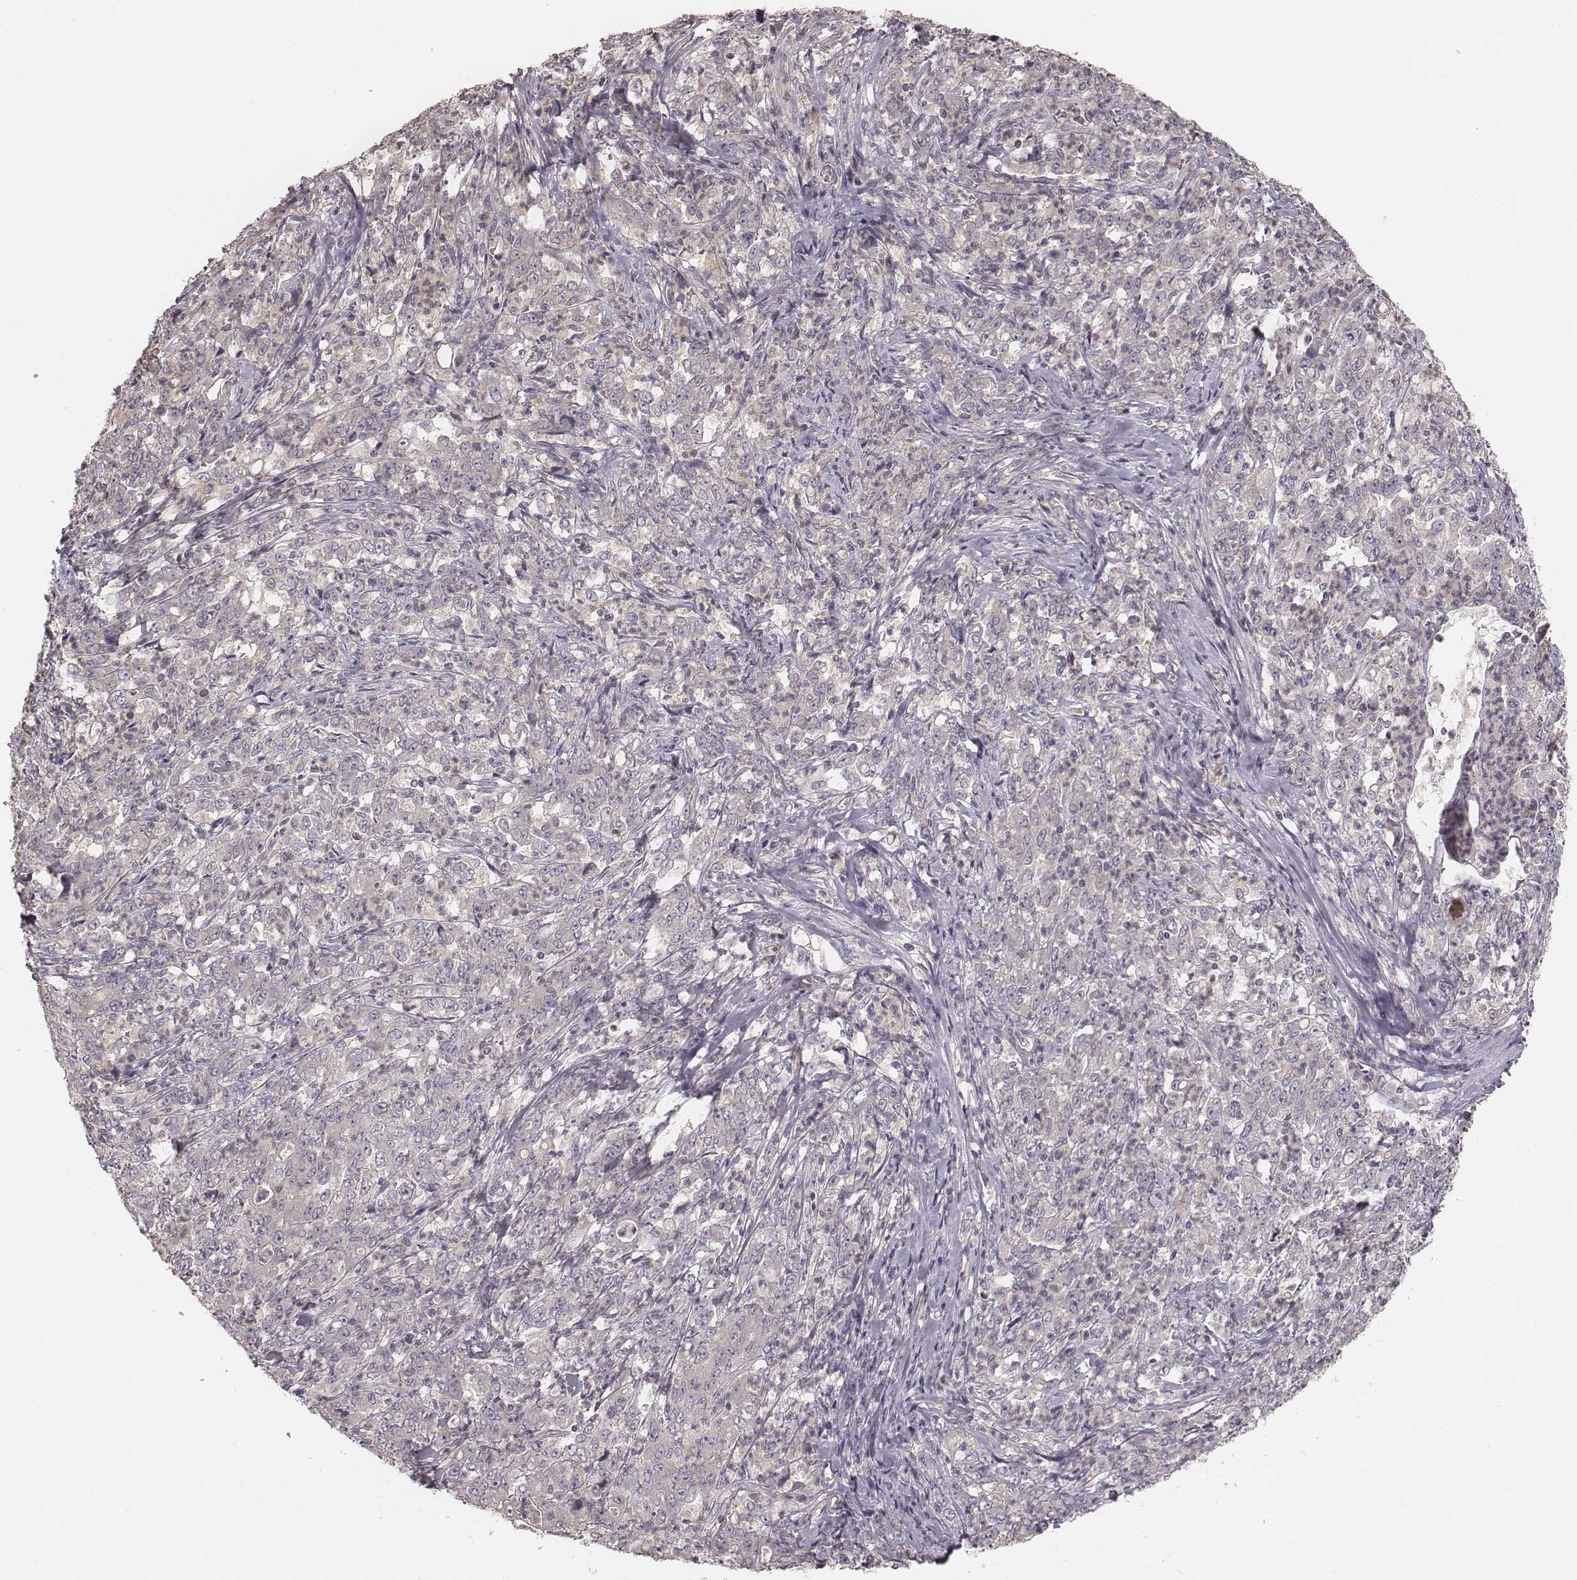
{"staining": {"intensity": "negative", "quantity": "none", "location": "none"}, "tissue": "stomach cancer", "cell_type": "Tumor cells", "image_type": "cancer", "snomed": [{"axis": "morphology", "description": "Adenocarcinoma, NOS"}, {"axis": "topography", "description": "Stomach, lower"}], "caption": "A high-resolution photomicrograph shows immunohistochemistry staining of stomach cancer (adenocarcinoma), which exhibits no significant staining in tumor cells.", "gene": "TDRD5", "patient": {"sex": "female", "age": 71}}